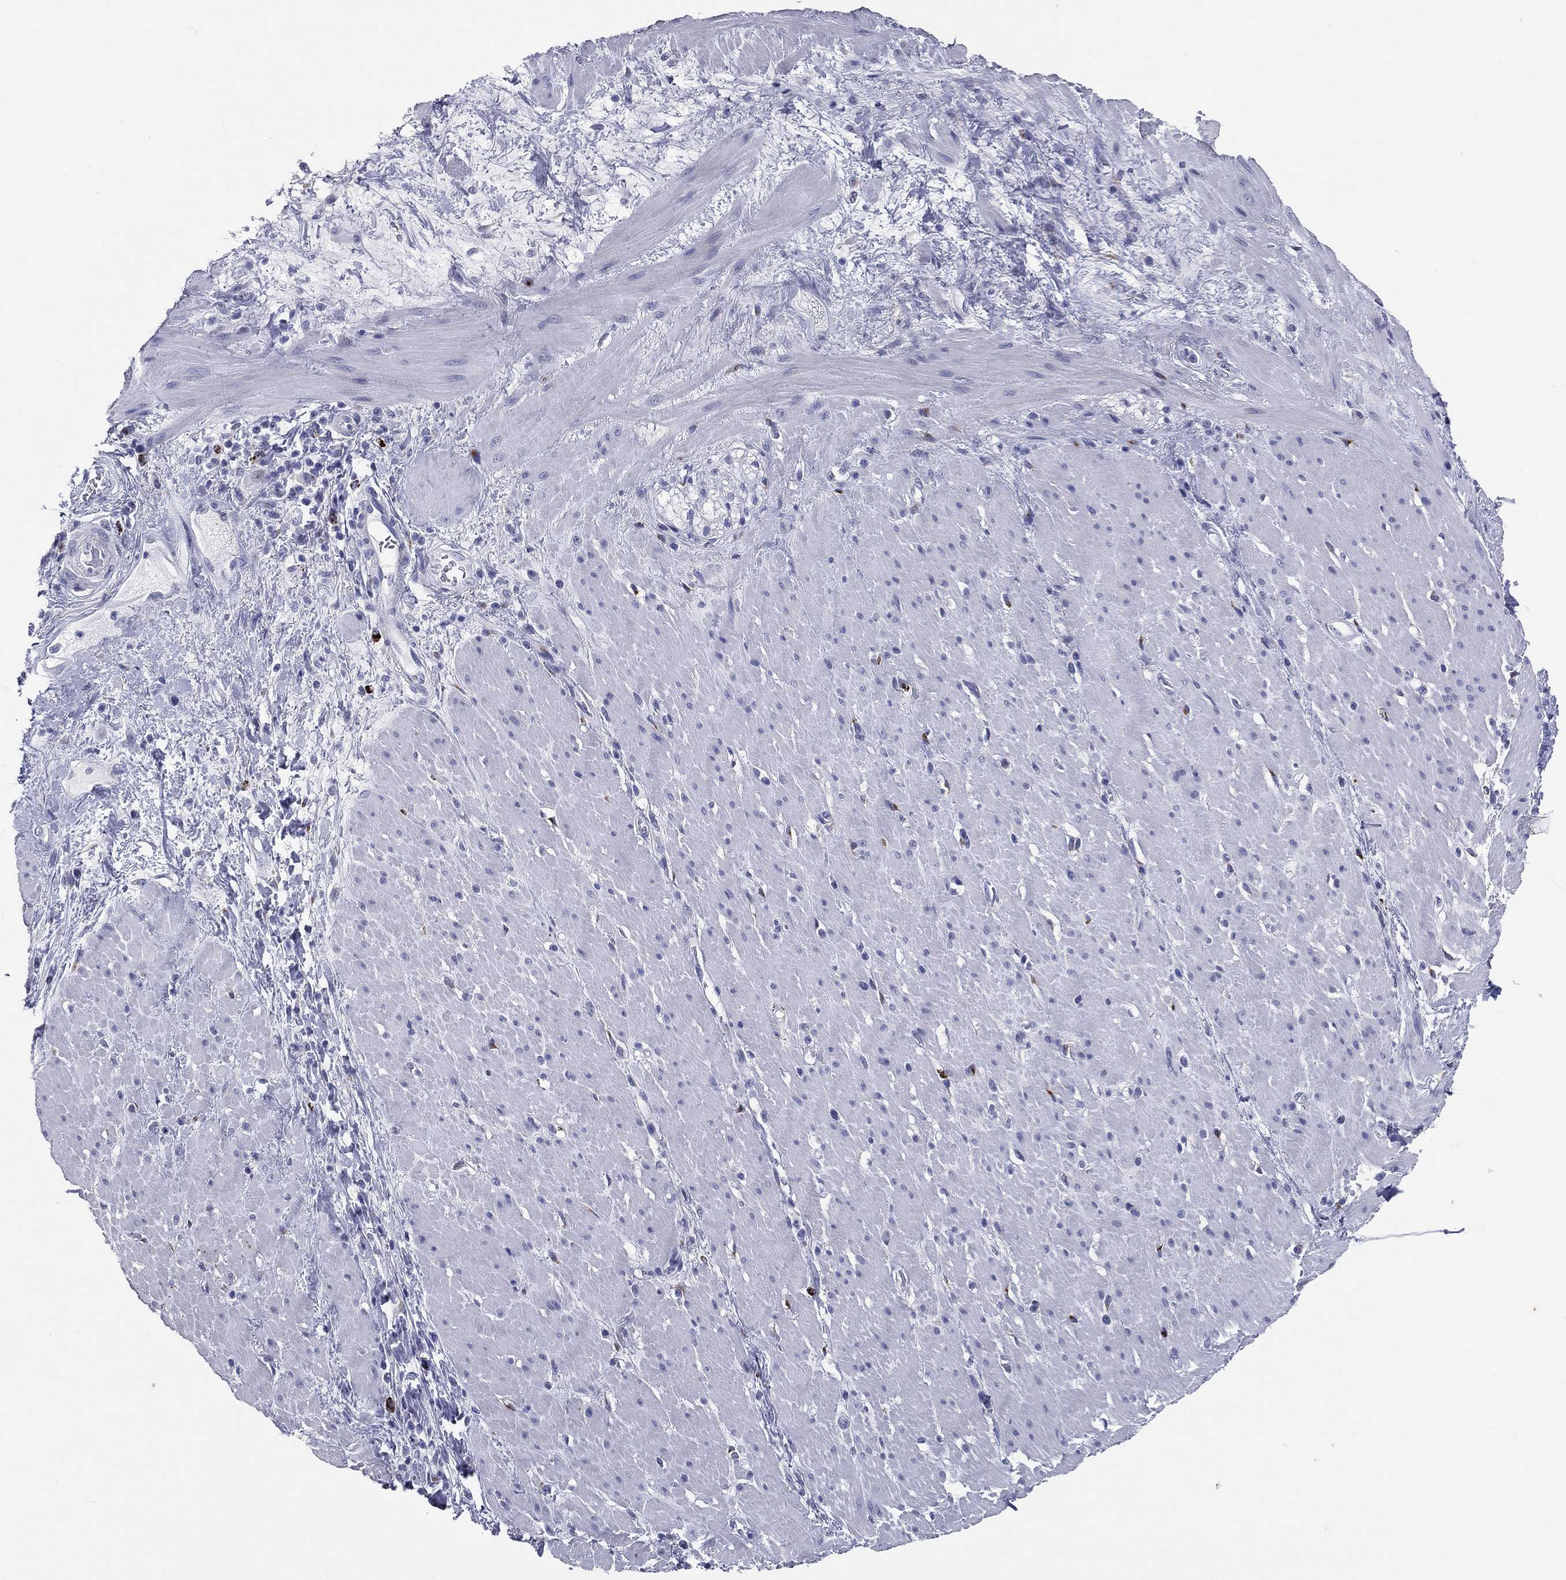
{"staining": {"intensity": "negative", "quantity": "none", "location": "none"}, "tissue": "smooth muscle", "cell_type": "Smooth muscle cells", "image_type": "normal", "snomed": [{"axis": "morphology", "description": "Normal tissue, NOS"}, {"axis": "topography", "description": "Soft tissue"}, {"axis": "topography", "description": "Smooth muscle"}], "caption": "Immunohistochemistry histopathology image of normal smooth muscle: smooth muscle stained with DAB (3,3'-diaminobenzidine) demonstrates no significant protein positivity in smooth muscle cells.", "gene": "HLA", "patient": {"sex": "male", "age": 72}}